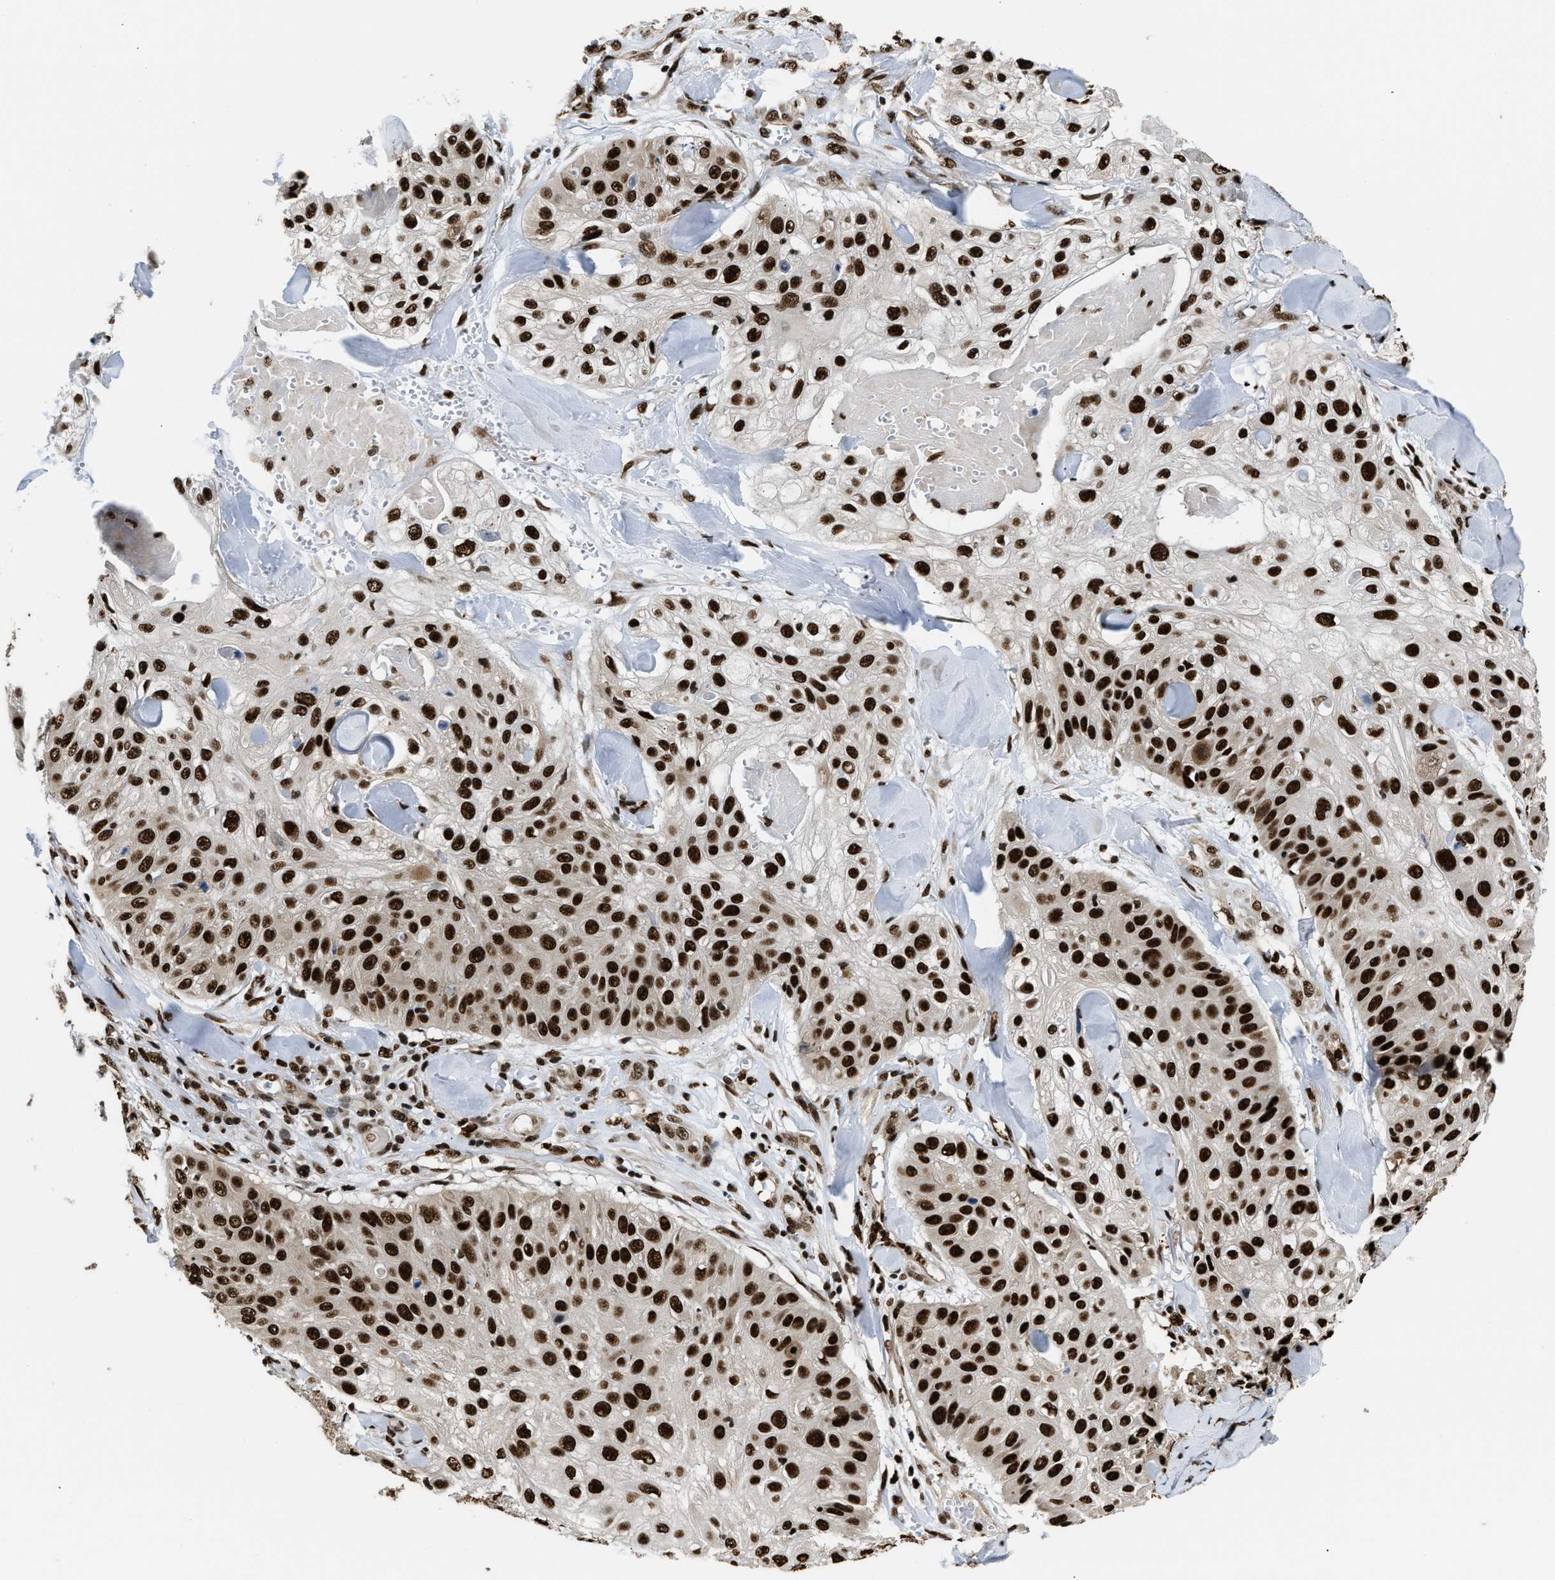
{"staining": {"intensity": "strong", "quantity": ">75%", "location": "nuclear"}, "tissue": "skin cancer", "cell_type": "Tumor cells", "image_type": "cancer", "snomed": [{"axis": "morphology", "description": "Squamous cell carcinoma, NOS"}, {"axis": "topography", "description": "Skin"}], "caption": "Strong nuclear protein expression is identified in about >75% of tumor cells in squamous cell carcinoma (skin).", "gene": "CCNDBP1", "patient": {"sex": "male", "age": 86}}